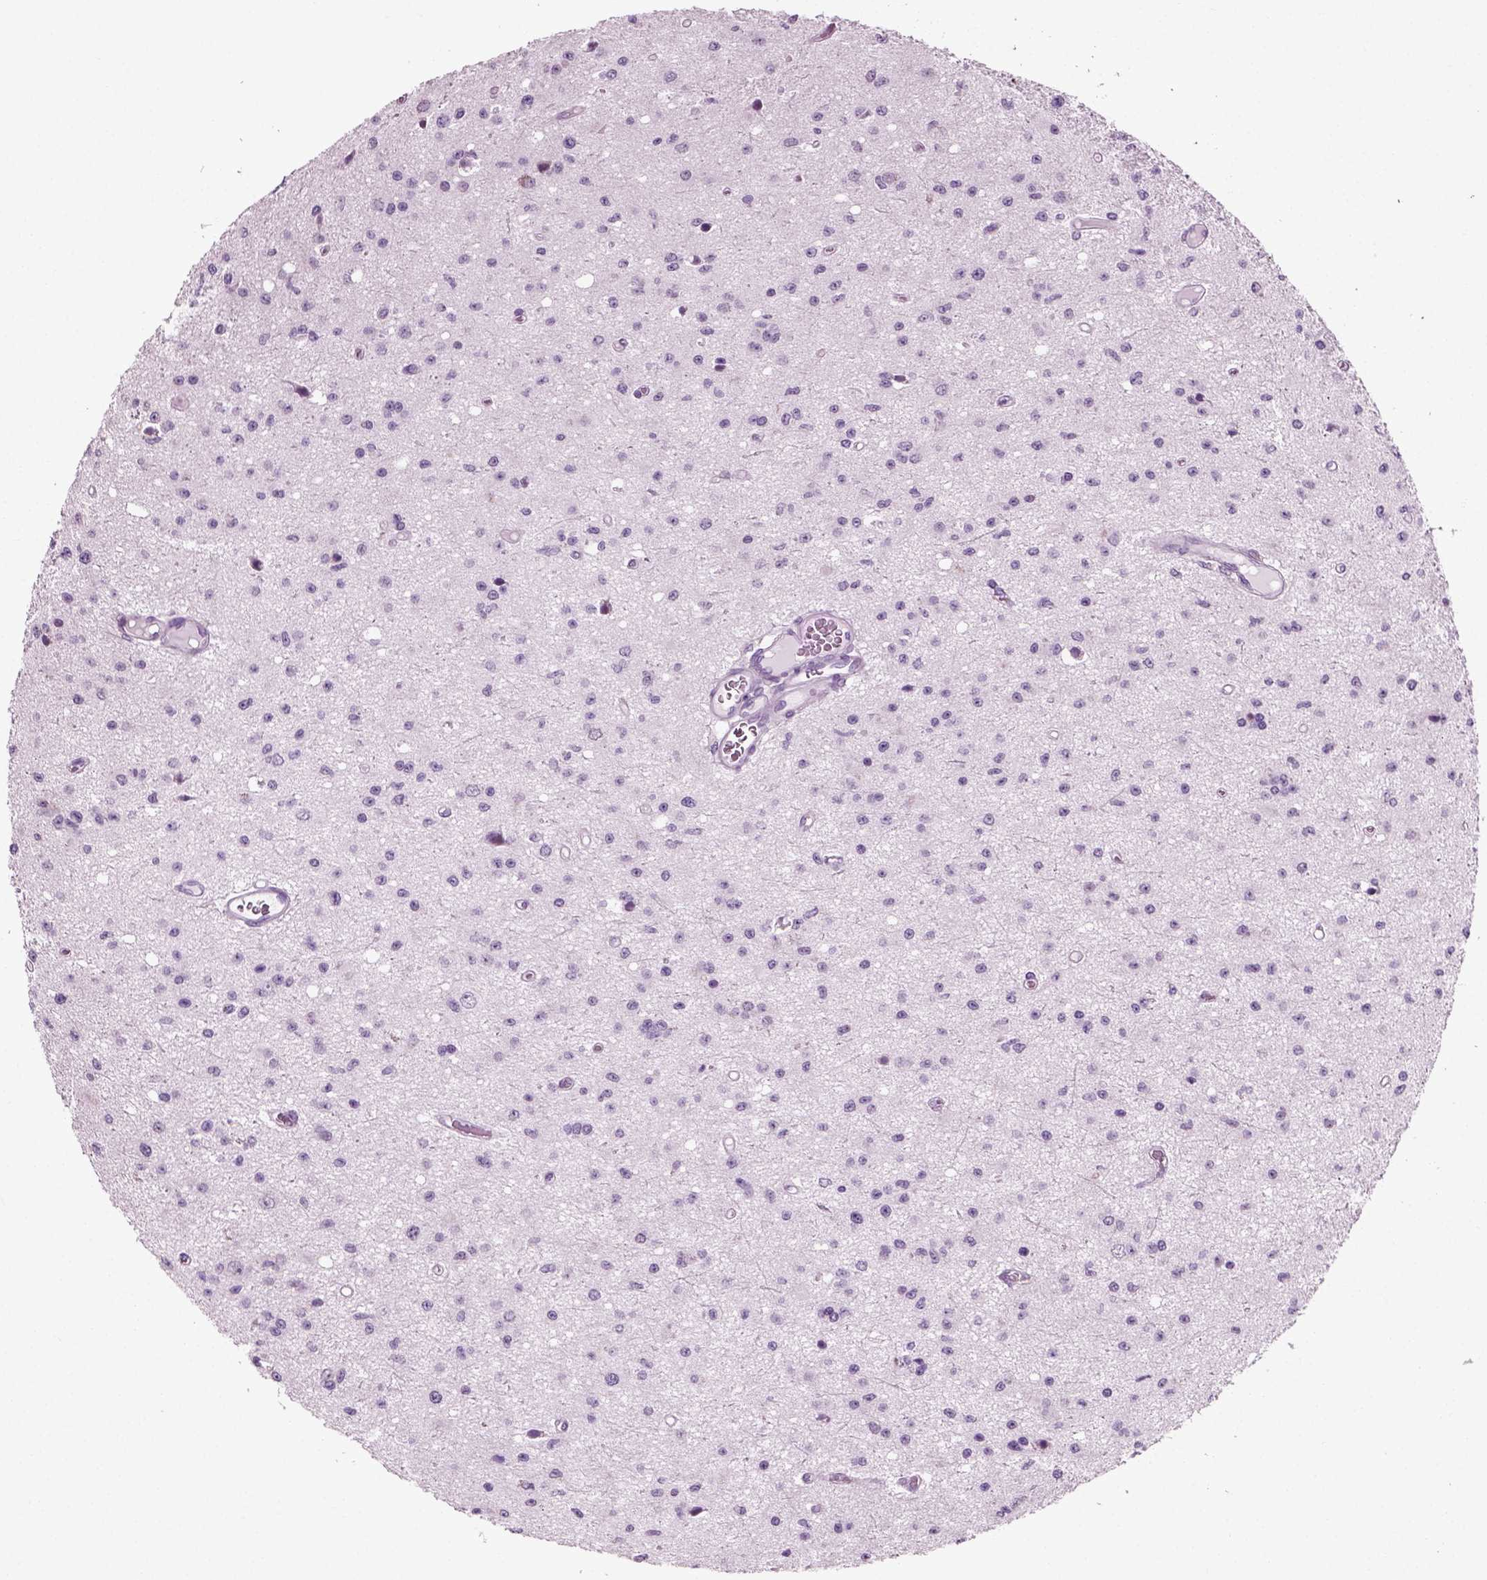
{"staining": {"intensity": "negative", "quantity": "none", "location": "none"}, "tissue": "glioma", "cell_type": "Tumor cells", "image_type": "cancer", "snomed": [{"axis": "morphology", "description": "Glioma, malignant, Low grade"}, {"axis": "topography", "description": "Brain"}], "caption": "IHC micrograph of human glioma stained for a protein (brown), which displays no positivity in tumor cells. Nuclei are stained in blue.", "gene": "SLC26A8", "patient": {"sex": "female", "age": 45}}